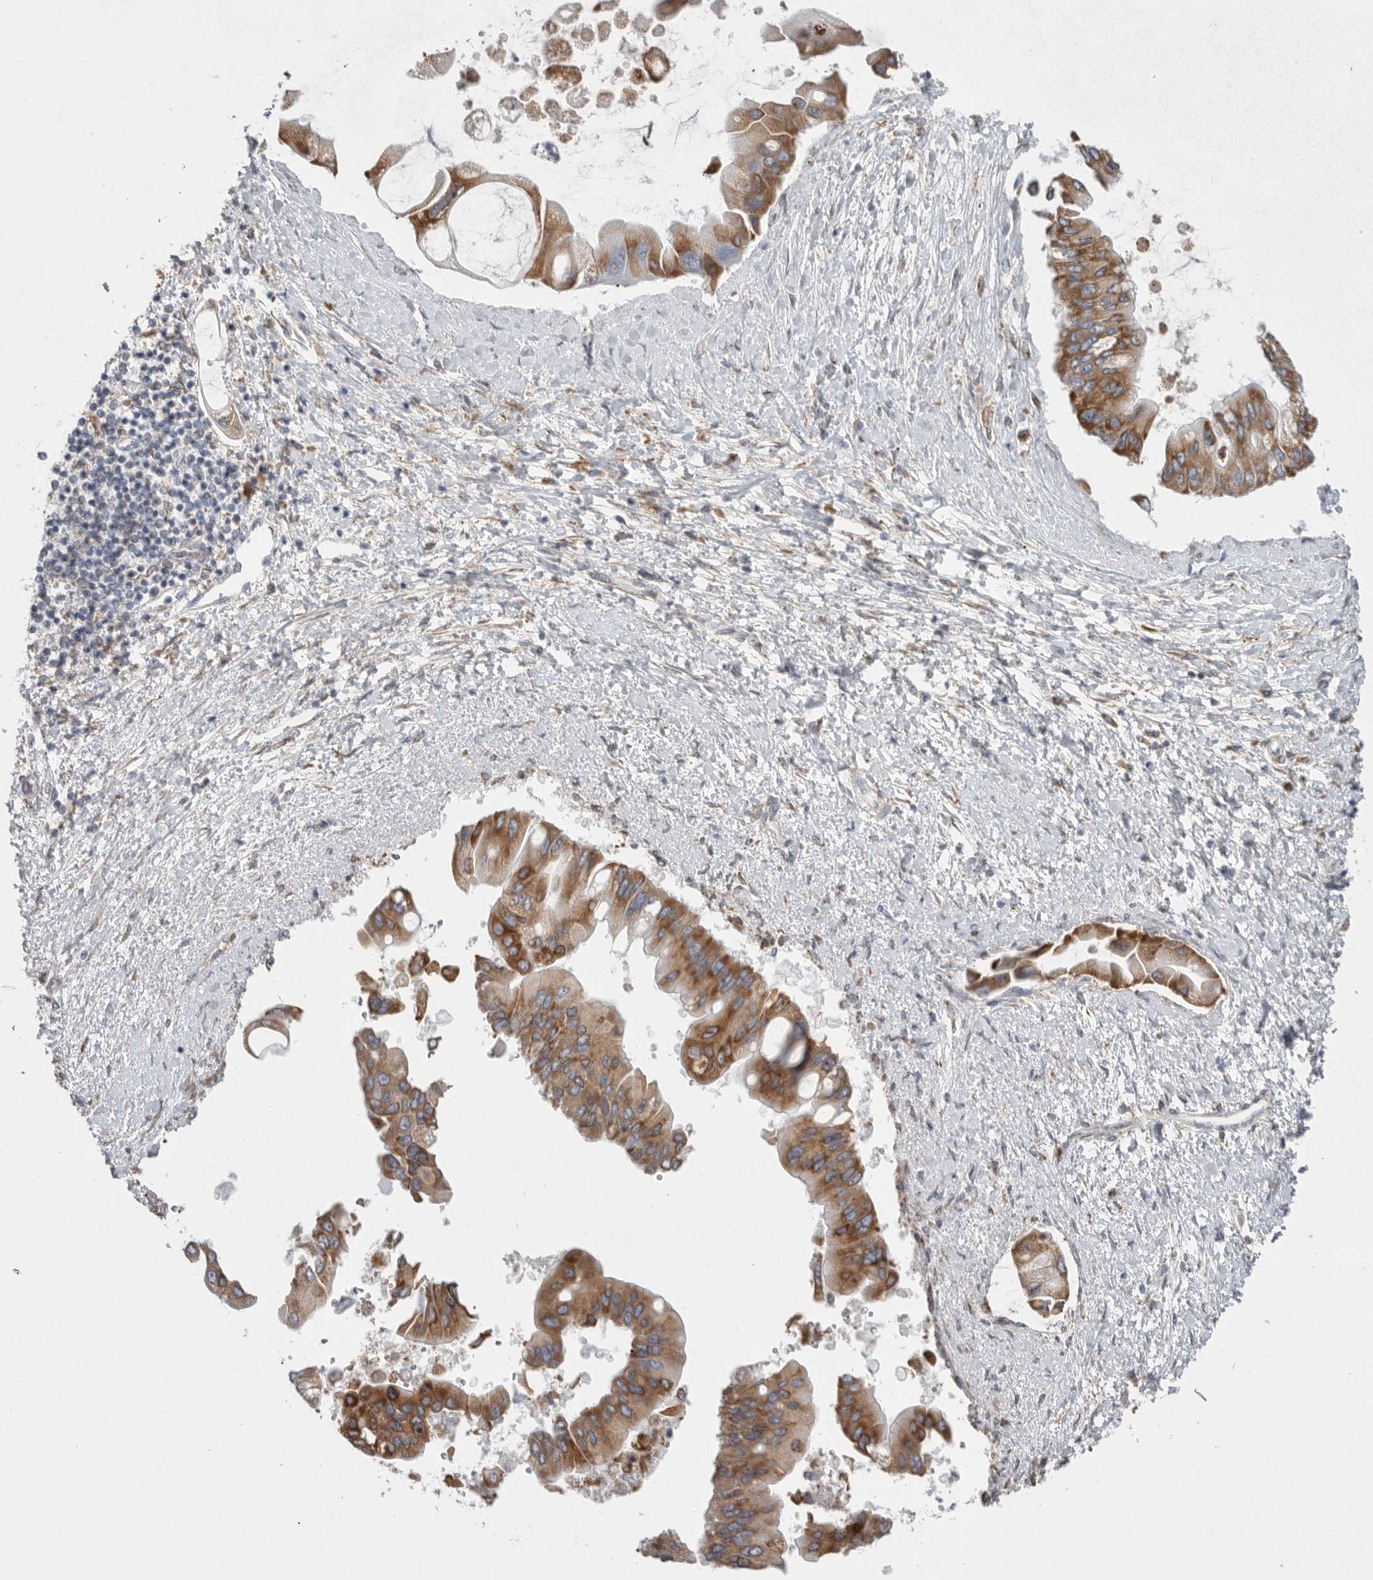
{"staining": {"intensity": "moderate", "quantity": ">75%", "location": "cytoplasmic/membranous"}, "tissue": "liver cancer", "cell_type": "Tumor cells", "image_type": "cancer", "snomed": [{"axis": "morphology", "description": "Cholangiocarcinoma"}, {"axis": "topography", "description": "Liver"}], "caption": "An immunohistochemistry photomicrograph of tumor tissue is shown. Protein staining in brown shows moderate cytoplasmic/membranous positivity in liver cancer within tumor cells.", "gene": "GANAB", "patient": {"sex": "male", "age": 50}}